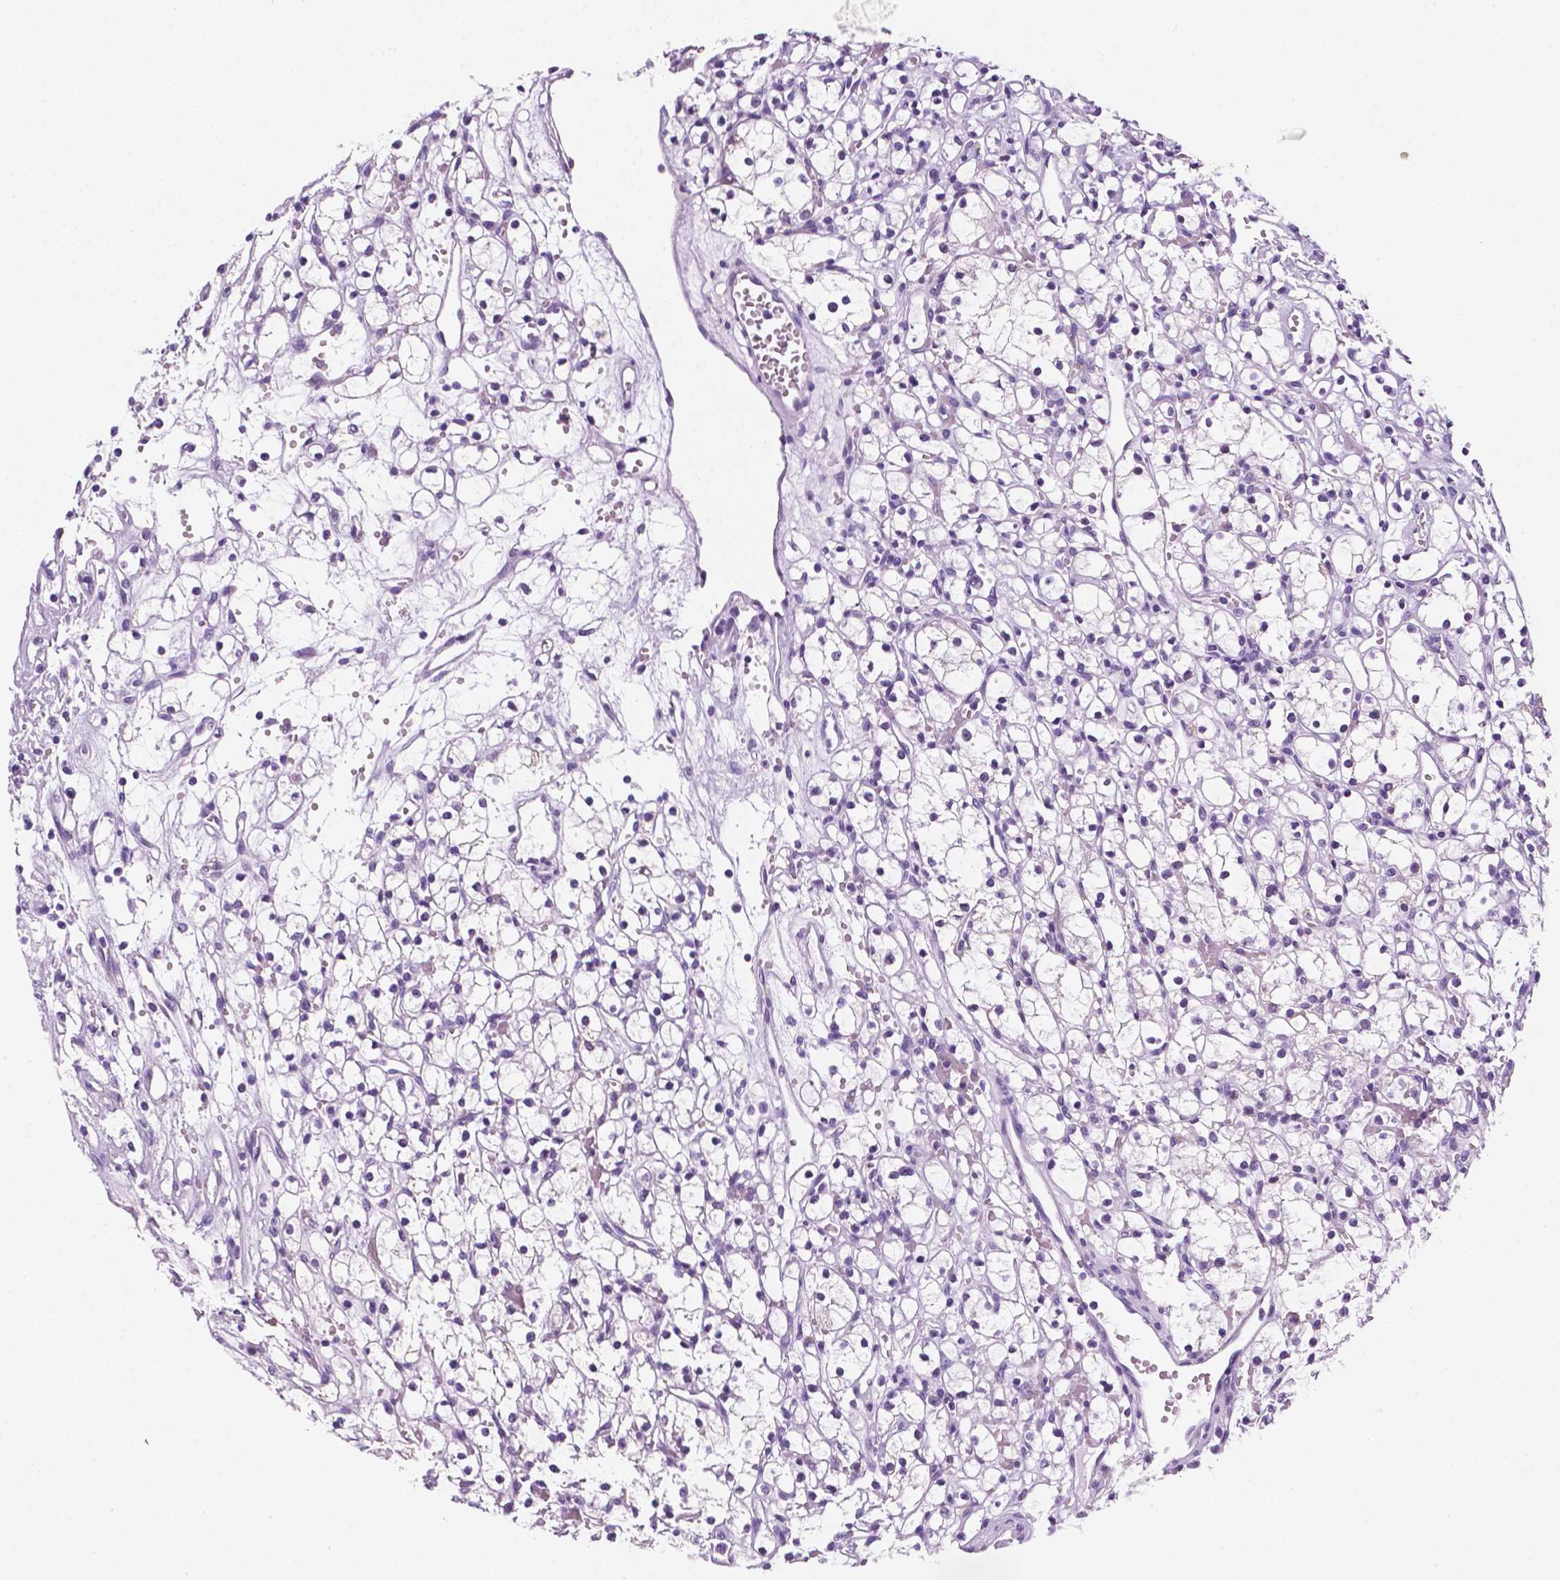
{"staining": {"intensity": "negative", "quantity": "none", "location": "none"}, "tissue": "renal cancer", "cell_type": "Tumor cells", "image_type": "cancer", "snomed": [{"axis": "morphology", "description": "Adenocarcinoma, NOS"}, {"axis": "topography", "description": "Kidney"}], "caption": "Histopathology image shows no protein positivity in tumor cells of renal cancer (adenocarcinoma) tissue. (DAB (3,3'-diaminobenzidine) immunohistochemistry (IHC) visualized using brightfield microscopy, high magnification).", "gene": "PPL", "patient": {"sex": "female", "age": 59}}